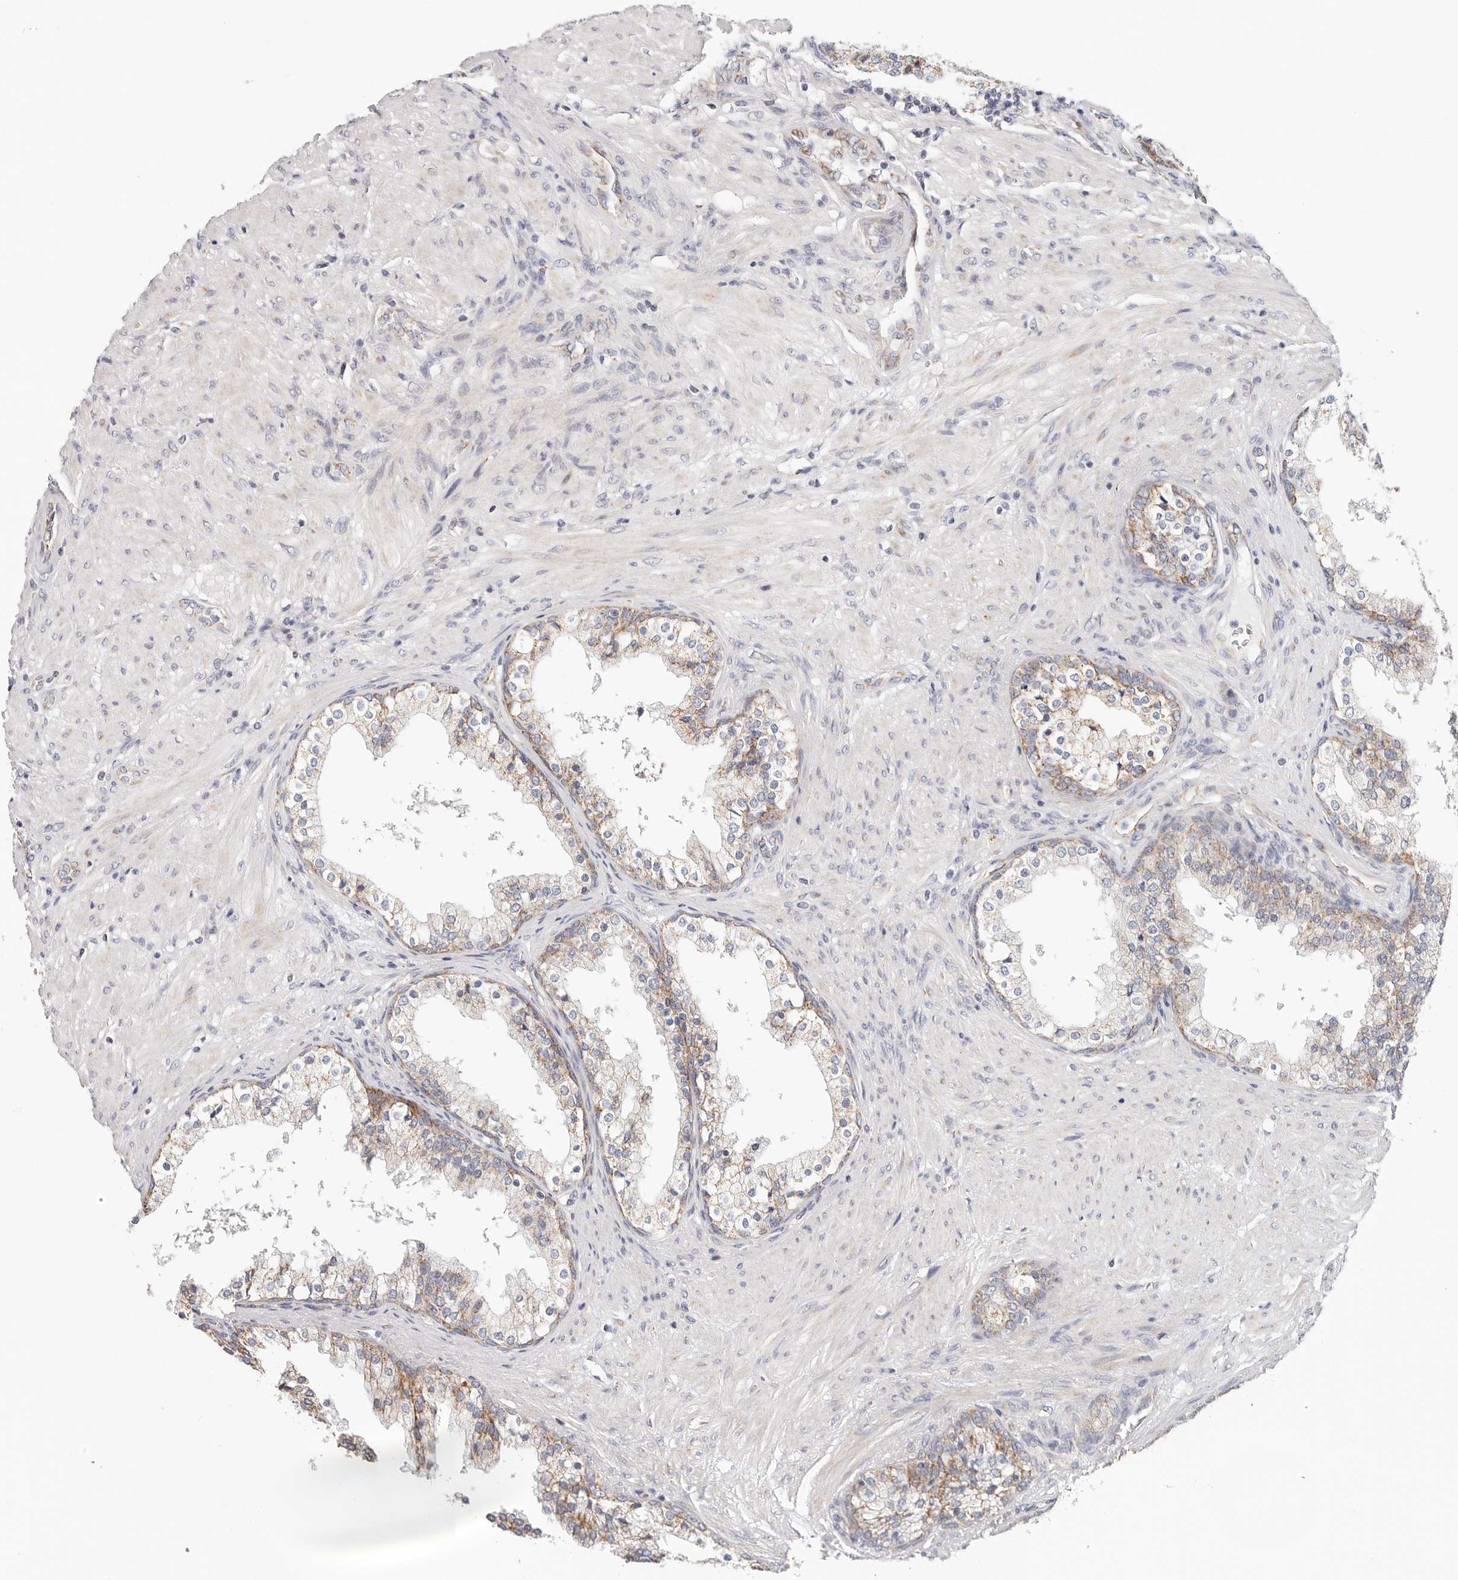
{"staining": {"intensity": "moderate", "quantity": "25%-75%", "location": "cytoplasmic/membranous"}, "tissue": "prostate cancer", "cell_type": "Tumor cells", "image_type": "cancer", "snomed": [{"axis": "morphology", "description": "Adenocarcinoma, High grade"}, {"axis": "topography", "description": "Prostate"}], "caption": "High-power microscopy captured an immunohistochemistry (IHC) histopathology image of prostate adenocarcinoma (high-grade), revealing moderate cytoplasmic/membranous positivity in approximately 25%-75% of tumor cells.", "gene": "AFDN", "patient": {"sex": "male", "age": 60}}